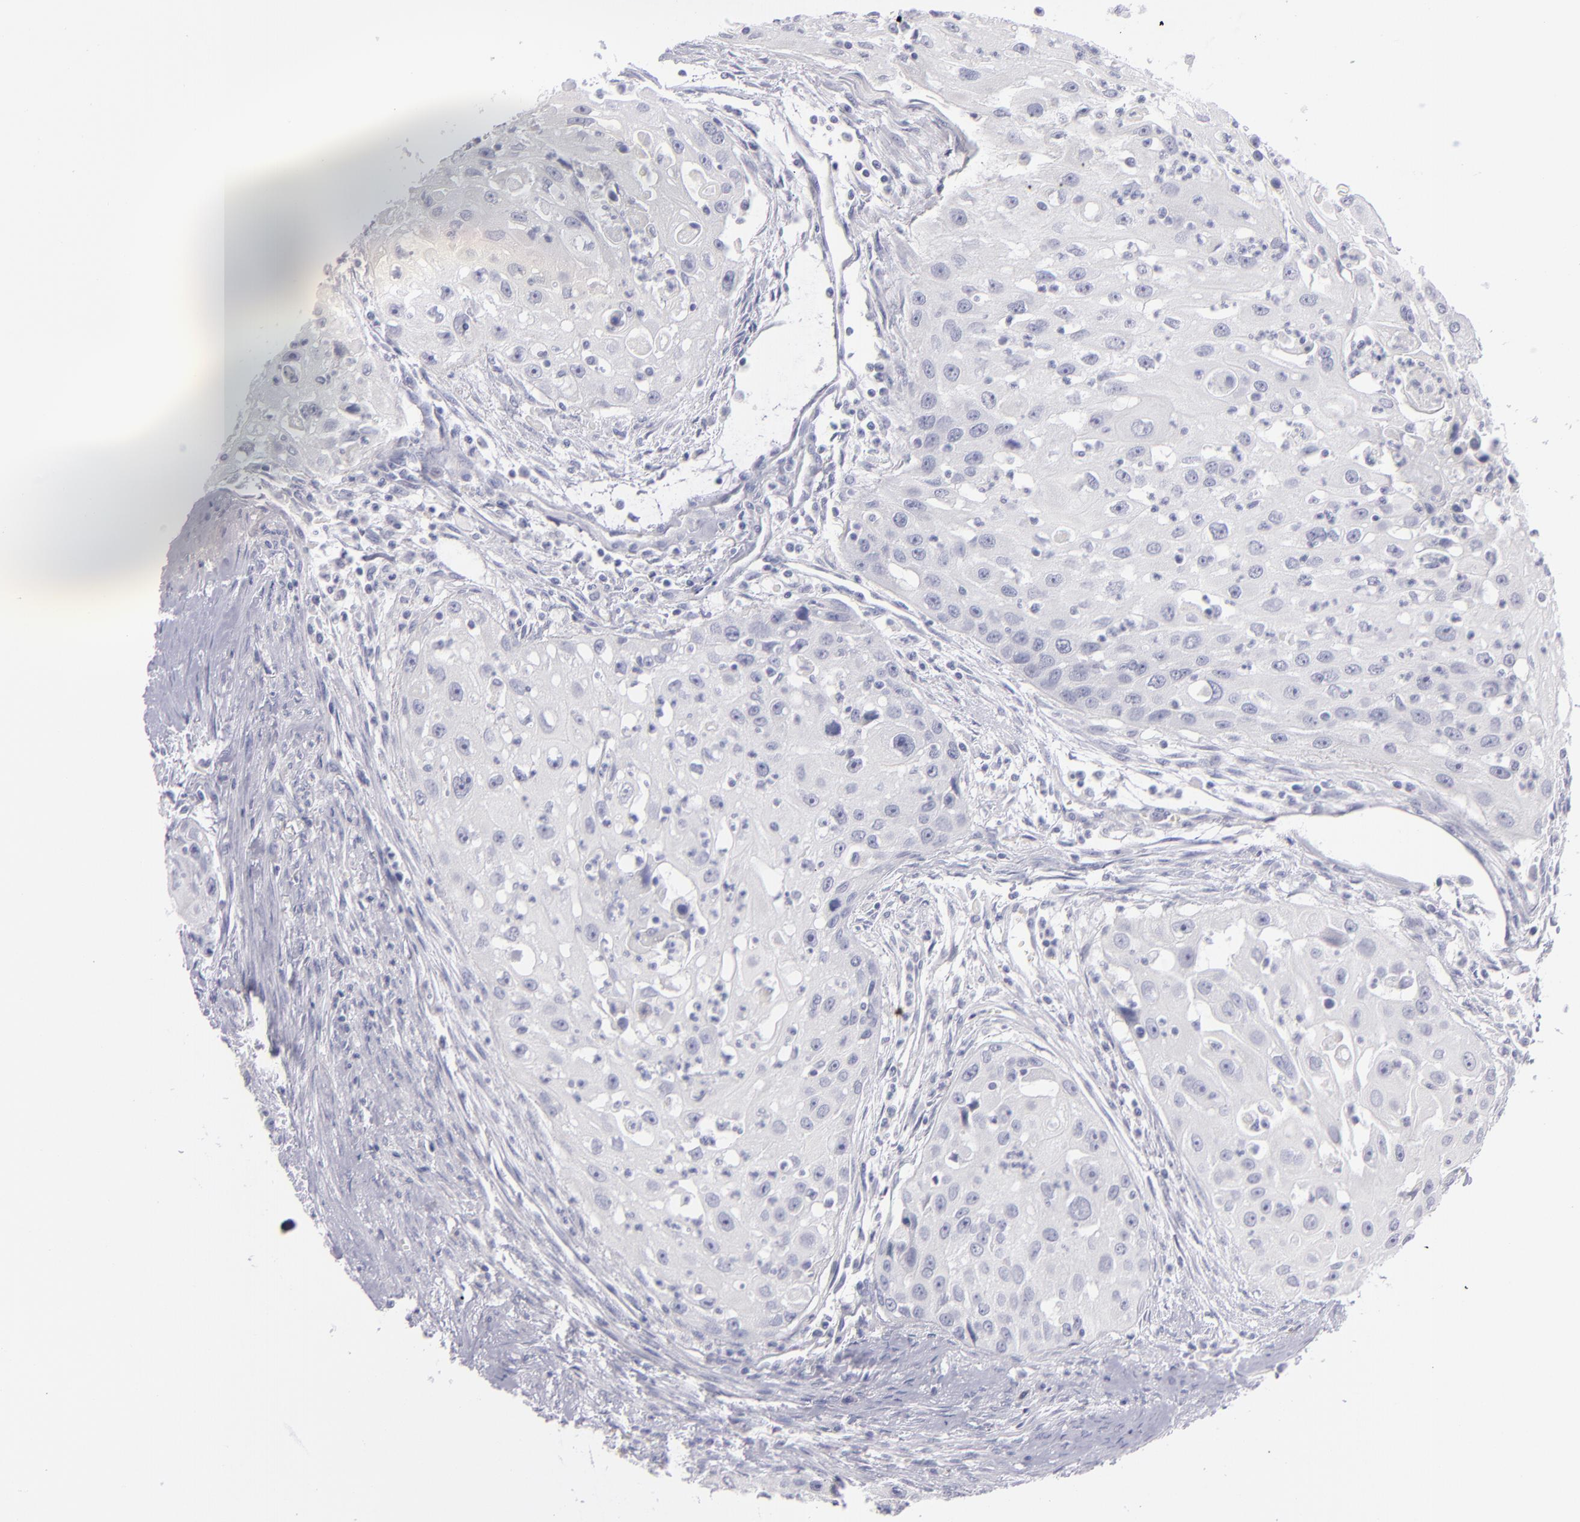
{"staining": {"intensity": "negative", "quantity": "none", "location": "none"}, "tissue": "head and neck cancer", "cell_type": "Tumor cells", "image_type": "cancer", "snomed": [{"axis": "morphology", "description": "Squamous cell carcinoma, NOS"}, {"axis": "topography", "description": "Head-Neck"}], "caption": "This is a histopathology image of immunohistochemistry (IHC) staining of squamous cell carcinoma (head and neck), which shows no expression in tumor cells. (Brightfield microscopy of DAB IHC at high magnification).", "gene": "MYH11", "patient": {"sex": "male", "age": 64}}